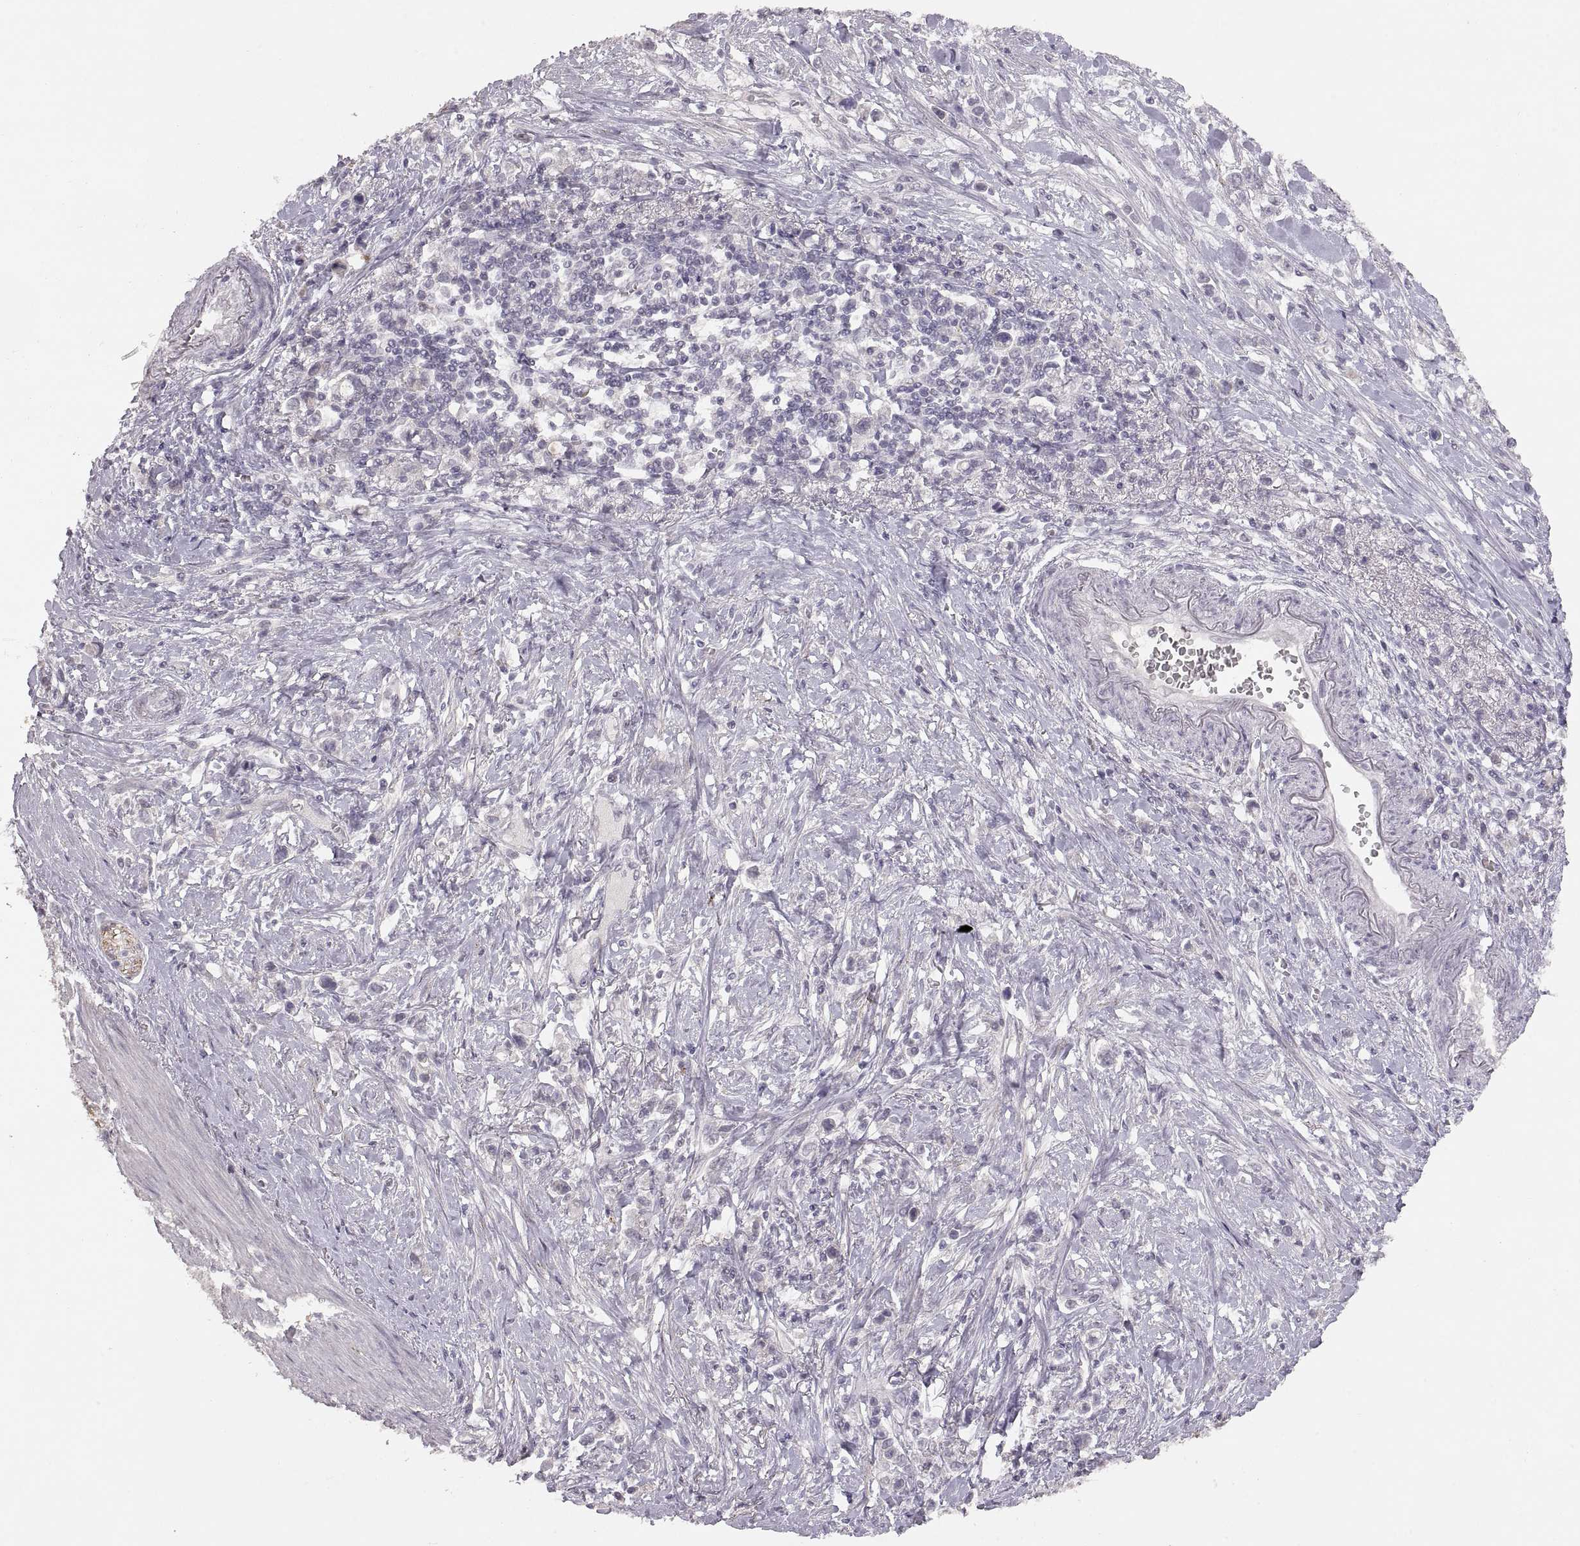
{"staining": {"intensity": "negative", "quantity": "none", "location": "none"}, "tissue": "stomach cancer", "cell_type": "Tumor cells", "image_type": "cancer", "snomed": [{"axis": "morphology", "description": "Adenocarcinoma, NOS"}, {"axis": "topography", "description": "Stomach"}], "caption": "Tumor cells are negative for brown protein staining in stomach adenocarcinoma. (Immunohistochemistry (ihc), brightfield microscopy, high magnification).", "gene": "CDH2", "patient": {"sex": "male", "age": 63}}